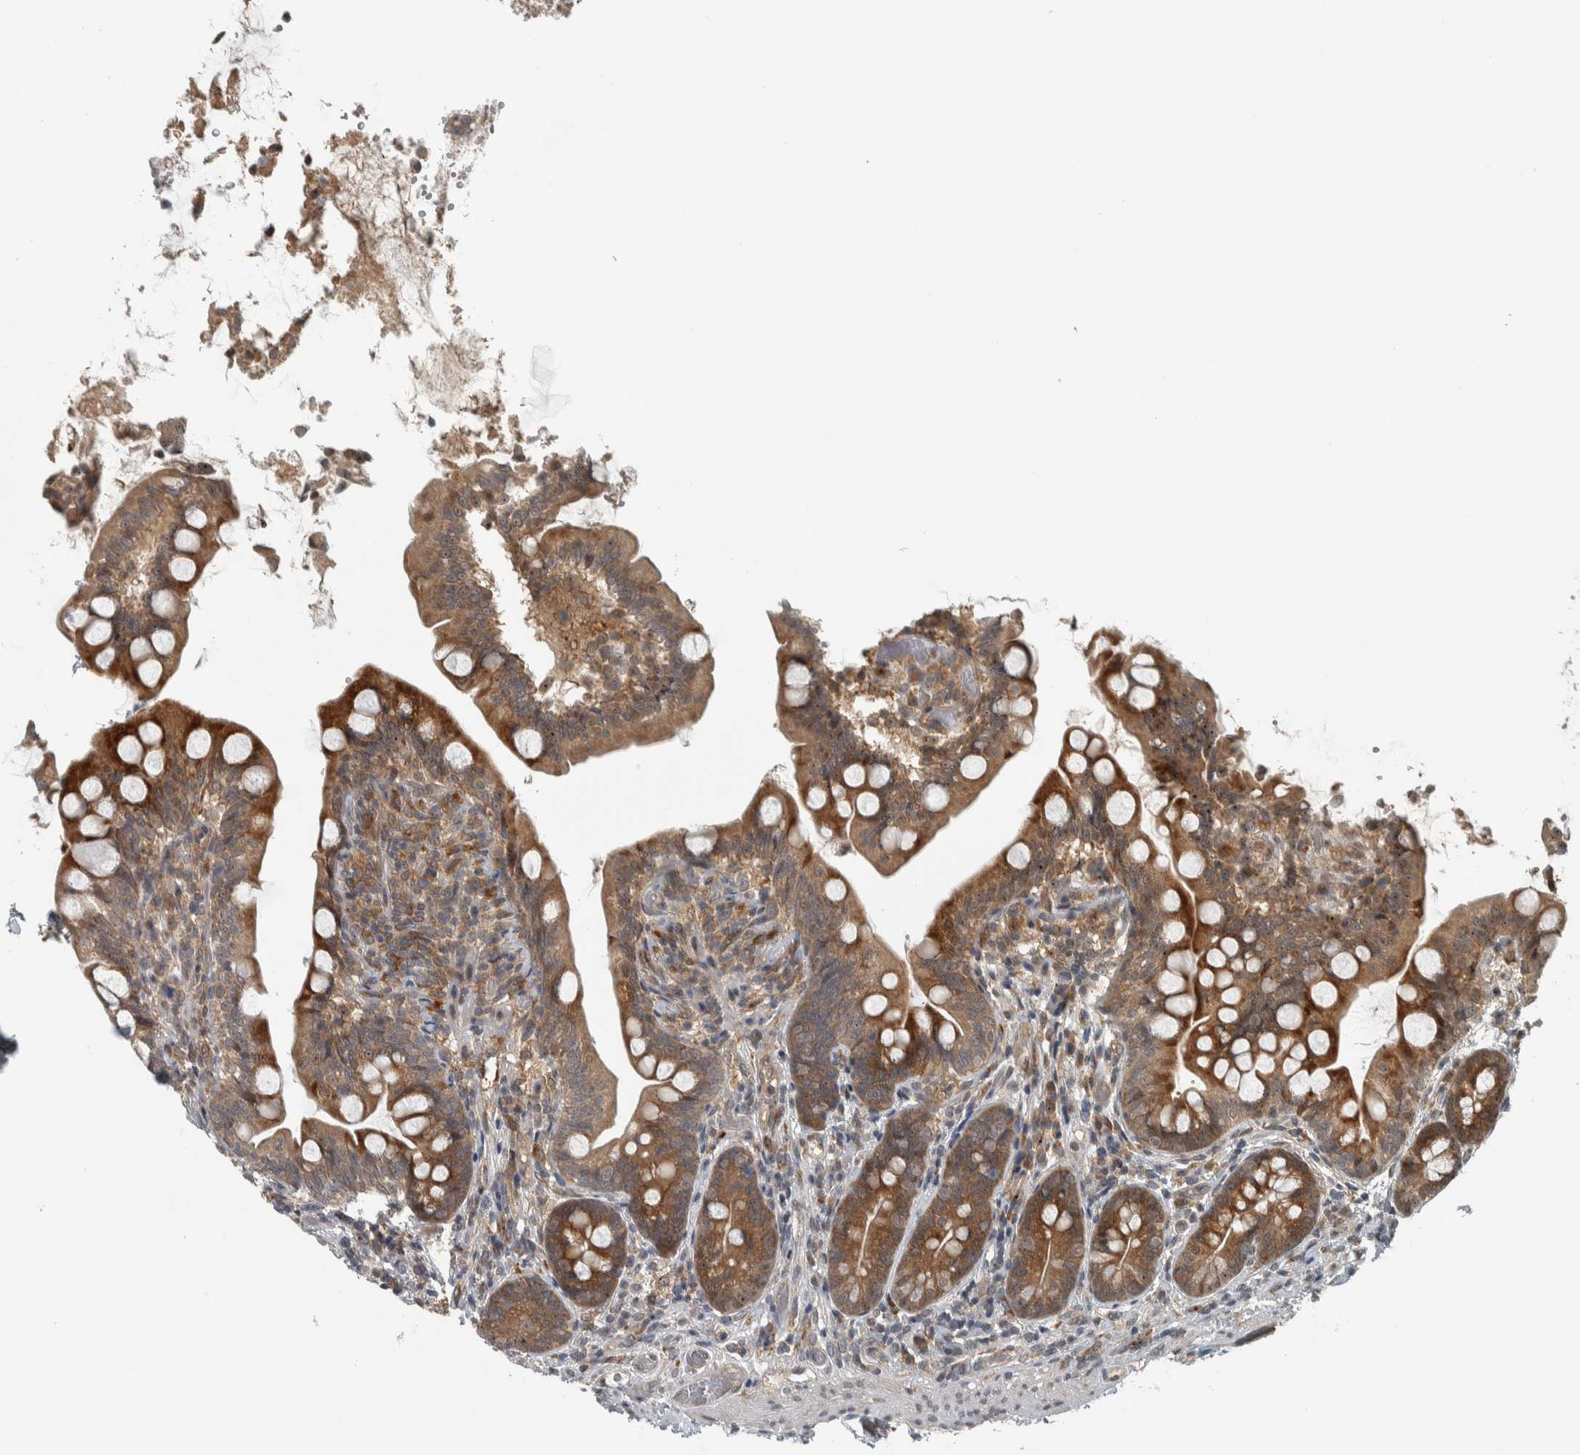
{"staining": {"intensity": "strong", "quantity": ">75%", "location": "cytoplasmic/membranous"}, "tissue": "small intestine", "cell_type": "Glandular cells", "image_type": "normal", "snomed": [{"axis": "morphology", "description": "Normal tissue, NOS"}, {"axis": "topography", "description": "Small intestine"}], "caption": "Glandular cells display strong cytoplasmic/membranous staining in about >75% of cells in unremarkable small intestine. Nuclei are stained in blue.", "gene": "XPO5", "patient": {"sex": "female", "age": 56}}